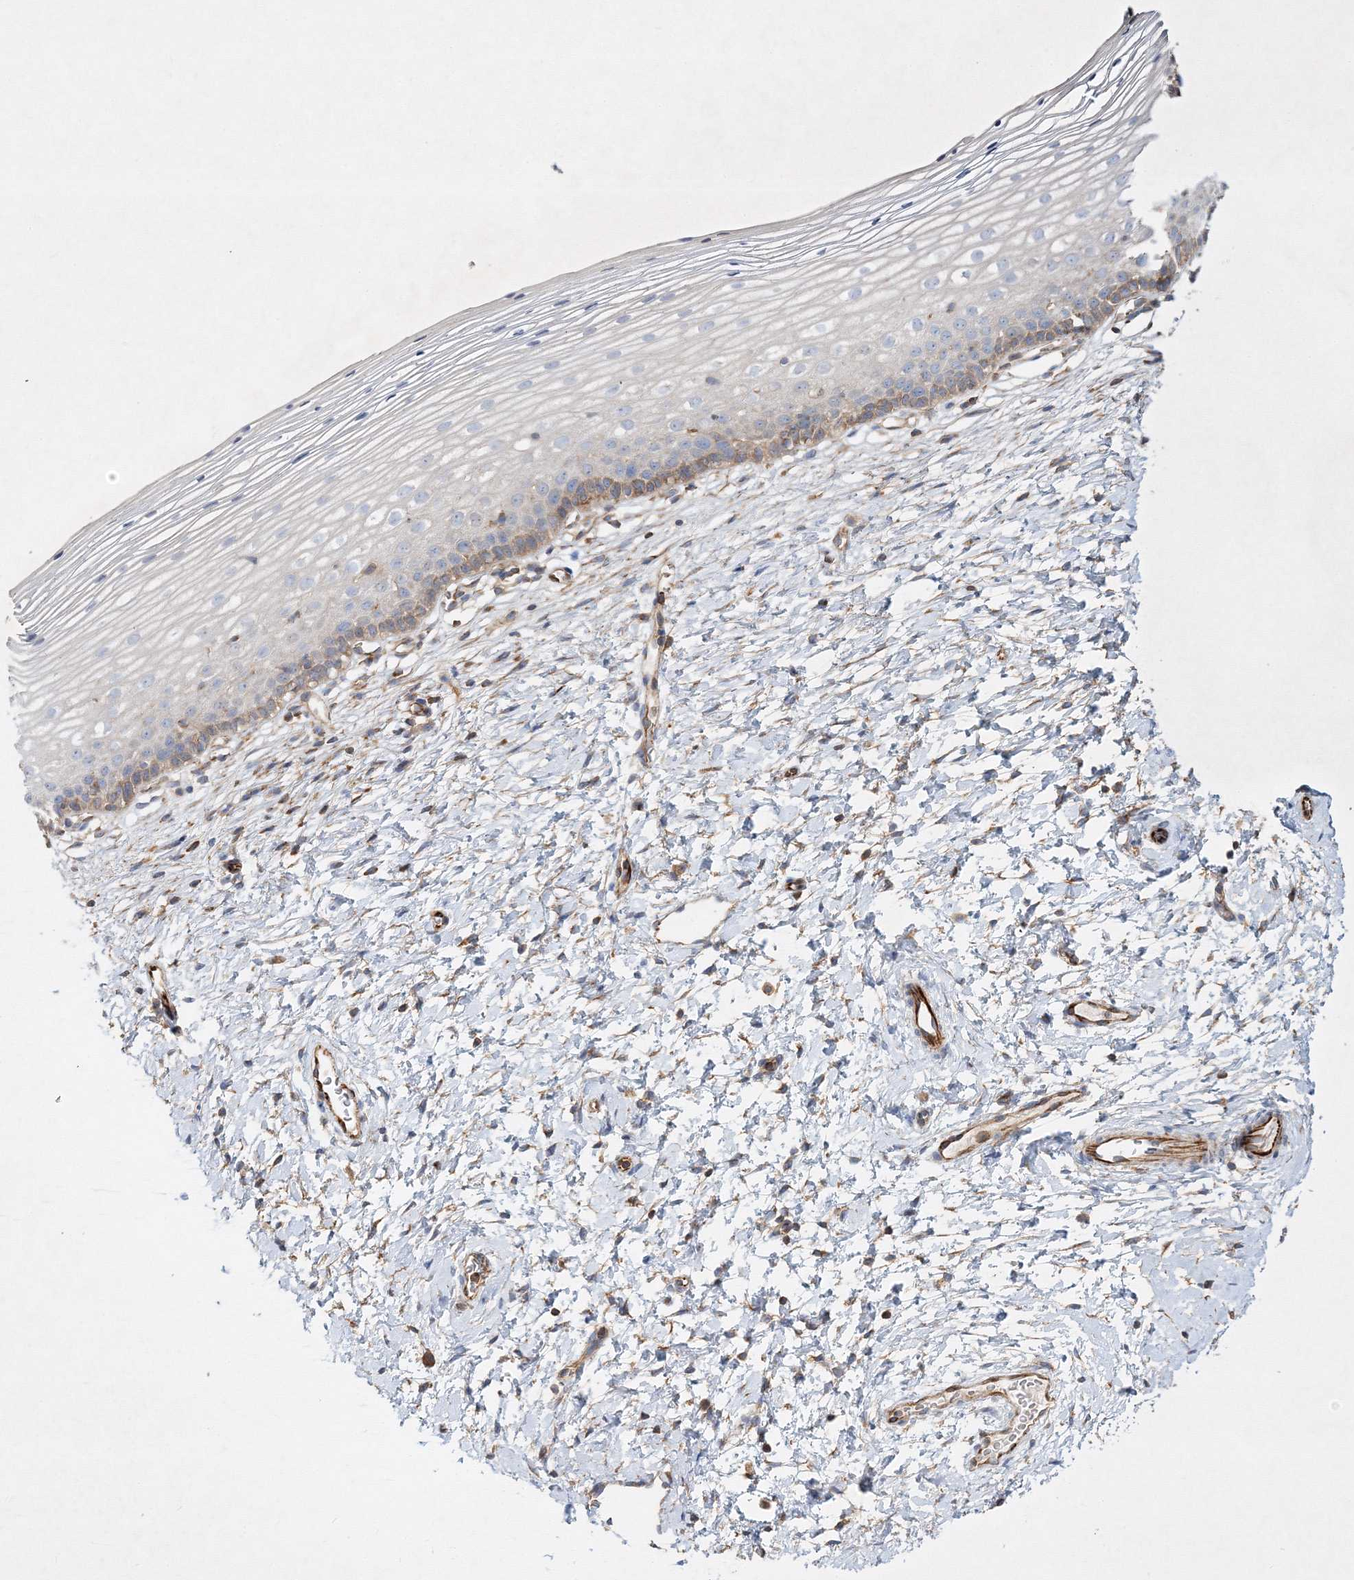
{"staining": {"intensity": "moderate", "quantity": ">75%", "location": "cytoplasmic/membranous"}, "tissue": "cervix", "cell_type": "Glandular cells", "image_type": "normal", "snomed": [{"axis": "morphology", "description": "Normal tissue, NOS"}, {"axis": "topography", "description": "Cervix"}], "caption": "Protein staining of normal cervix reveals moderate cytoplasmic/membranous positivity in approximately >75% of glandular cells.", "gene": "WDR37", "patient": {"sex": "female", "age": 72}}